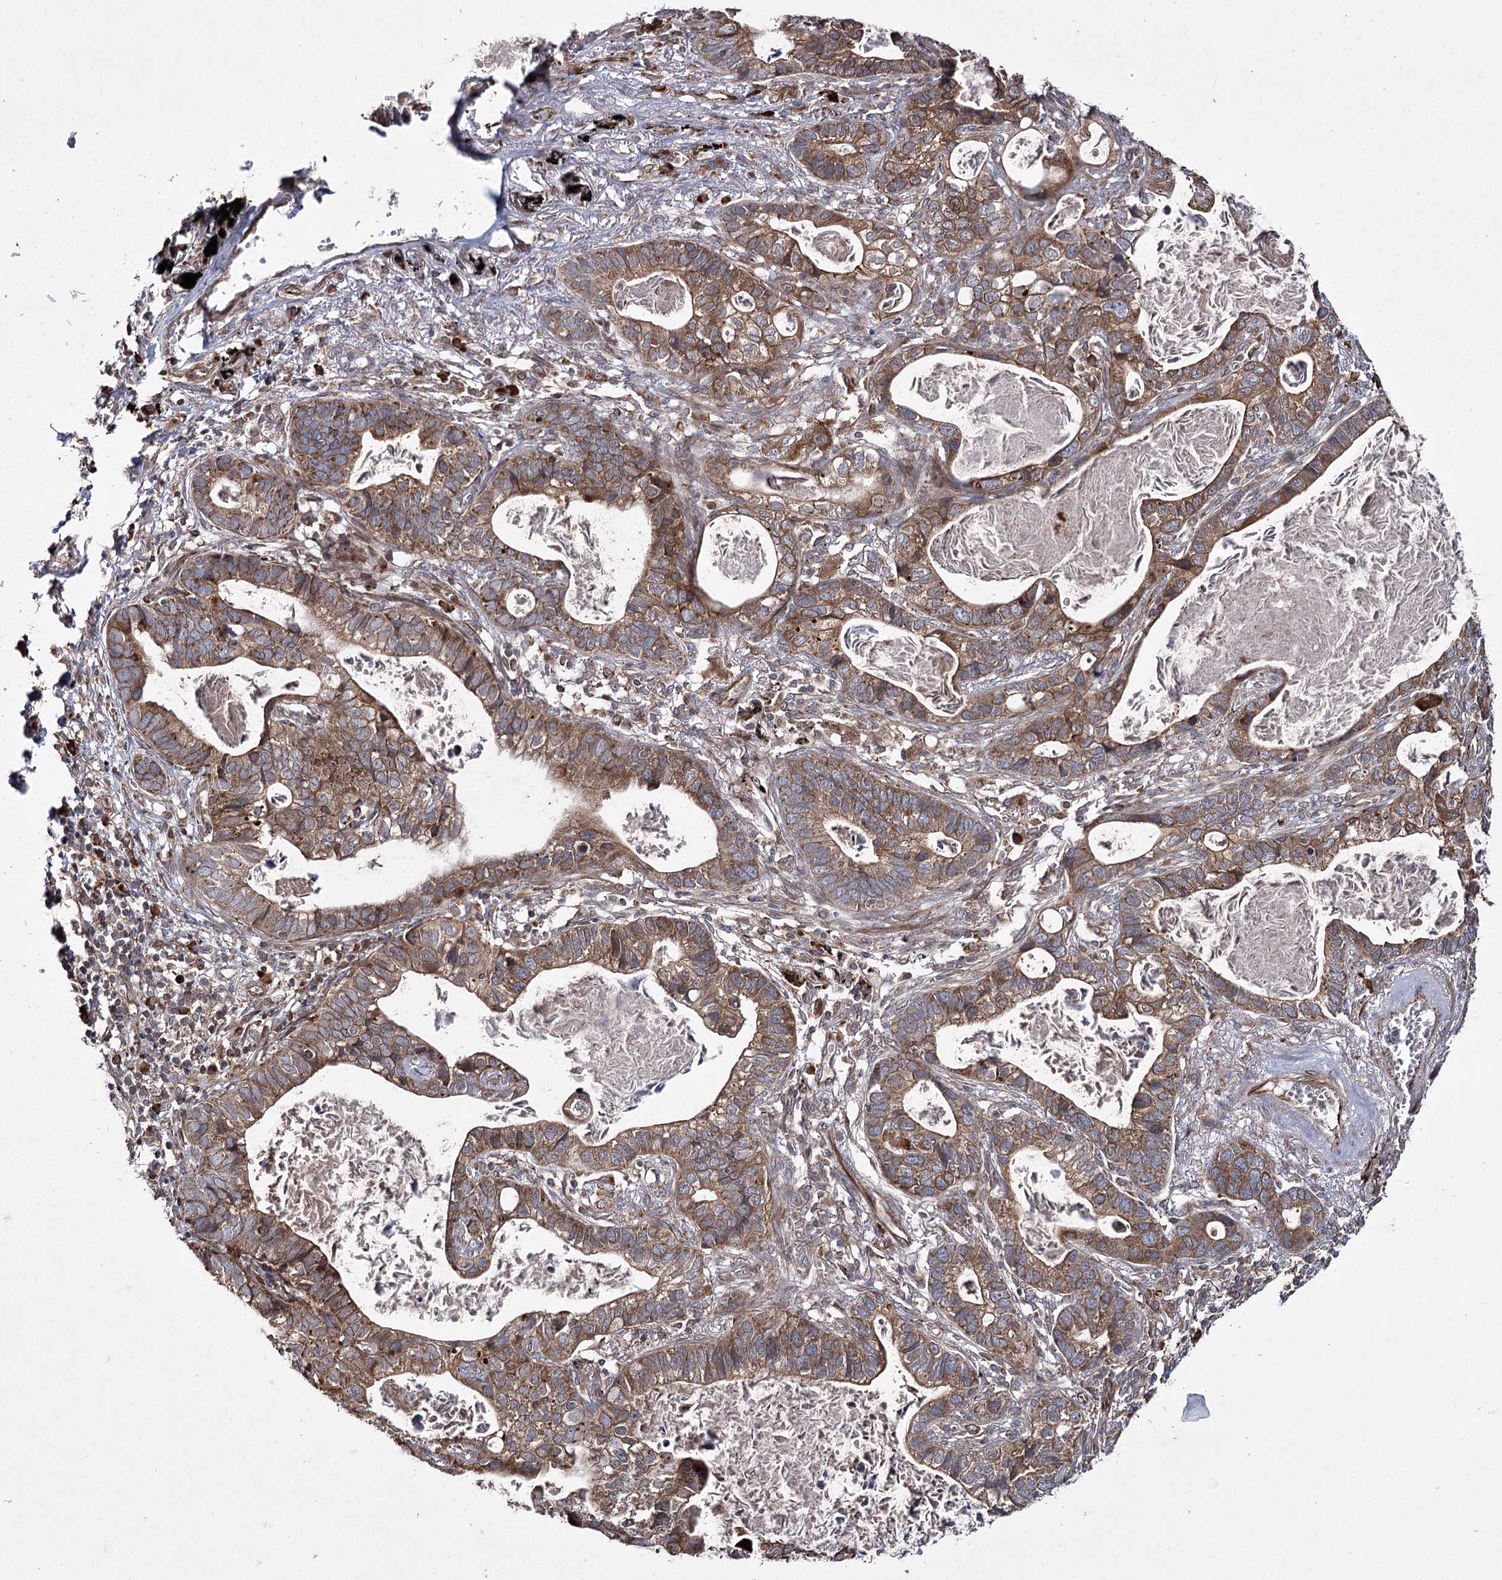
{"staining": {"intensity": "moderate", "quantity": ">75%", "location": "cytoplasmic/membranous"}, "tissue": "lung cancer", "cell_type": "Tumor cells", "image_type": "cancer", "snomed": [{"axis": "morphology", "description": "Adenocarcinoma, NOS"}, {"axis": "topography", "description": "Lung"}], "caption": "Tumor cells display medium levels of moderate cytoplasmic/membranous staining in about >75% of cells in human adenocarcinoma (lung).", "gene": "HECTD2", "patient": {"sex": "male", "age": 67}}